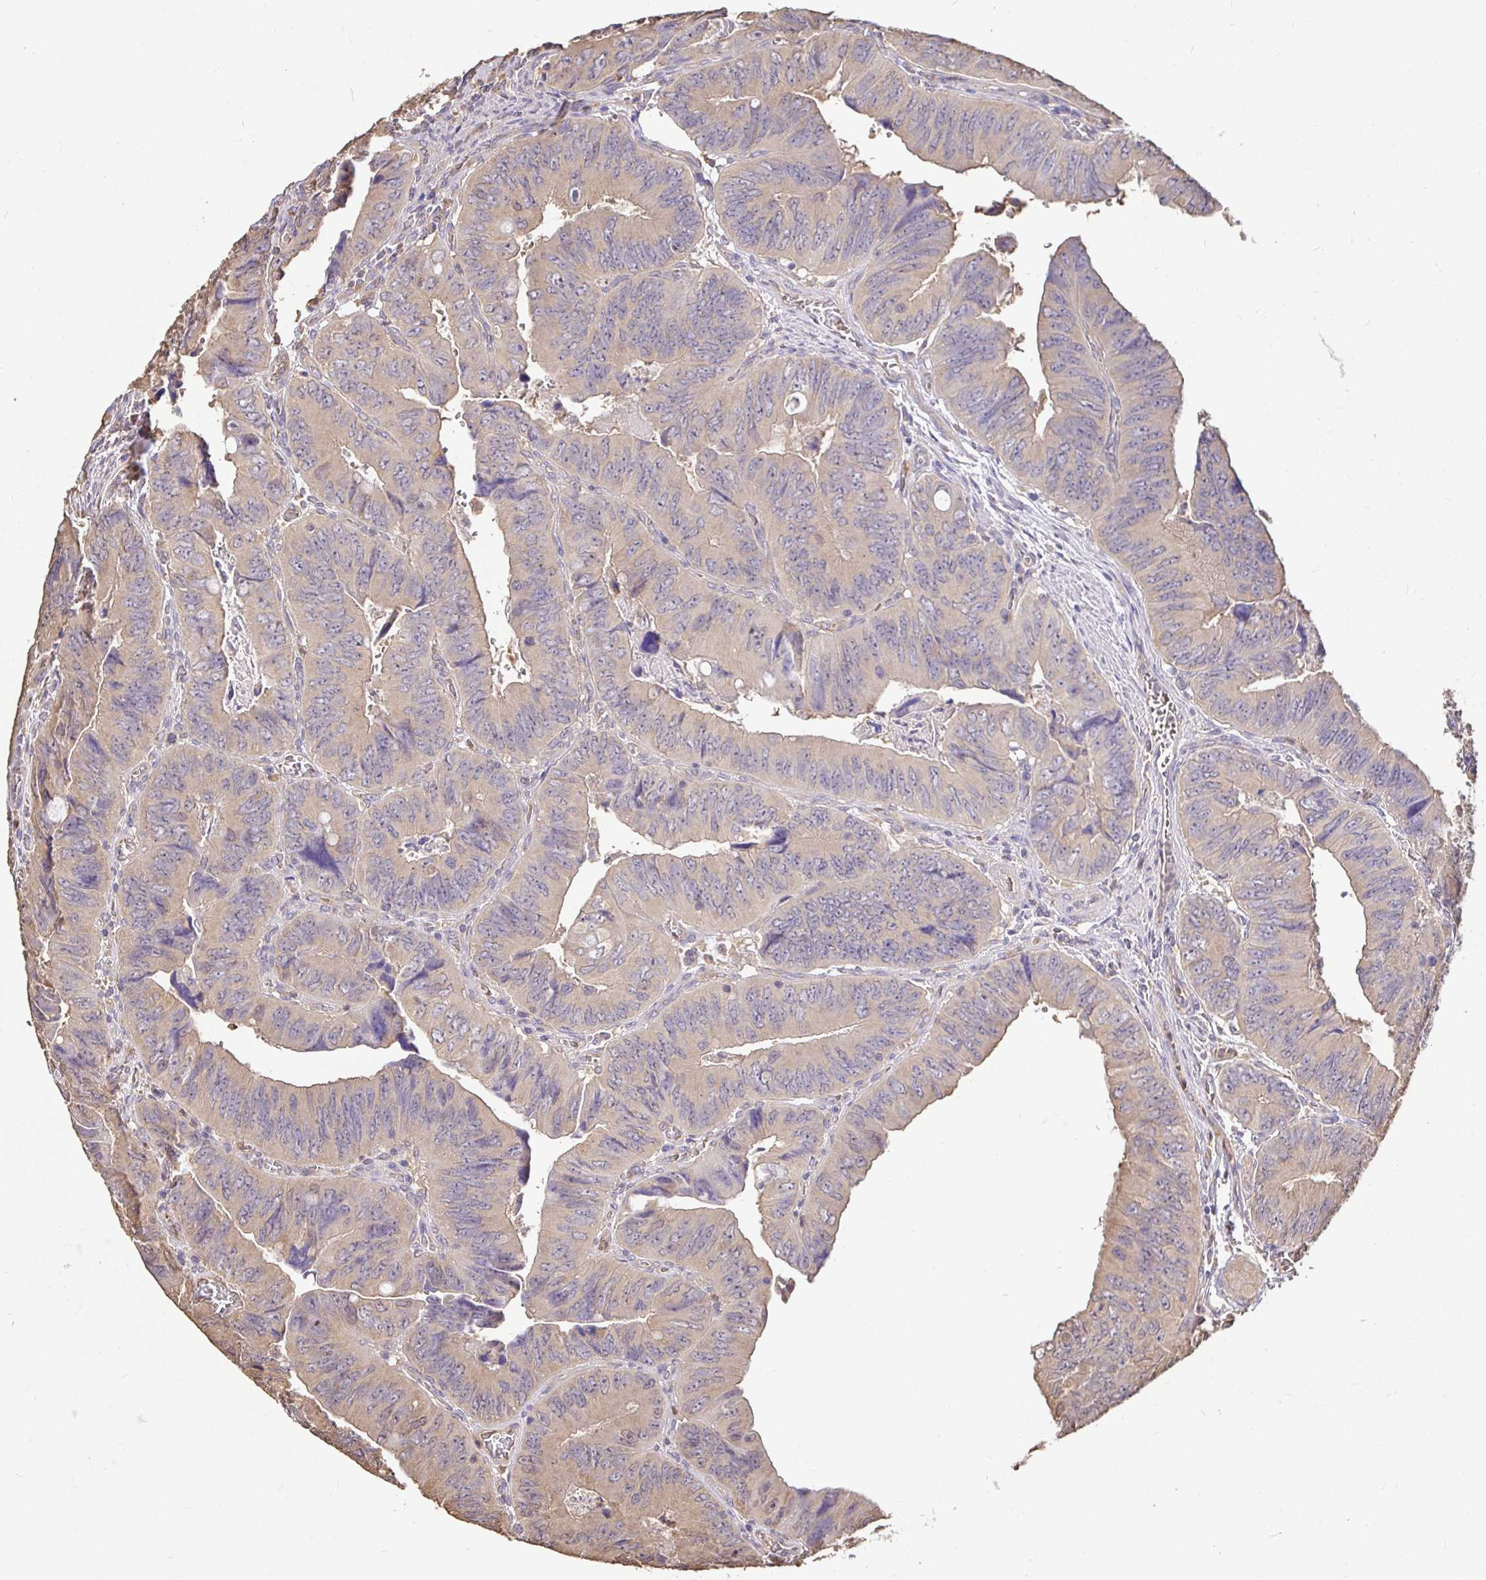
{"staining": {"intensity": "weak", "quantity": "<25%", "location": "cytoplasmic/membranous"}, "tissue": "colorectal cancer", "cell_type": "Tumor cells", "image_type": "cancer", "snomed": [{"axis": "morphology", "description": "Adenocarcinoma, NOS"}, {"axis": "topography", "description": "Colon"}], "caption": "A micrograph of human colorectal cancer is negative for staining in tumor cells. (Immunohistochemistry (ihc), brightfield microscopy, high magnification).", "gene": "MAPK8IP3", "patient": {"sex": "female", "age": 84}}